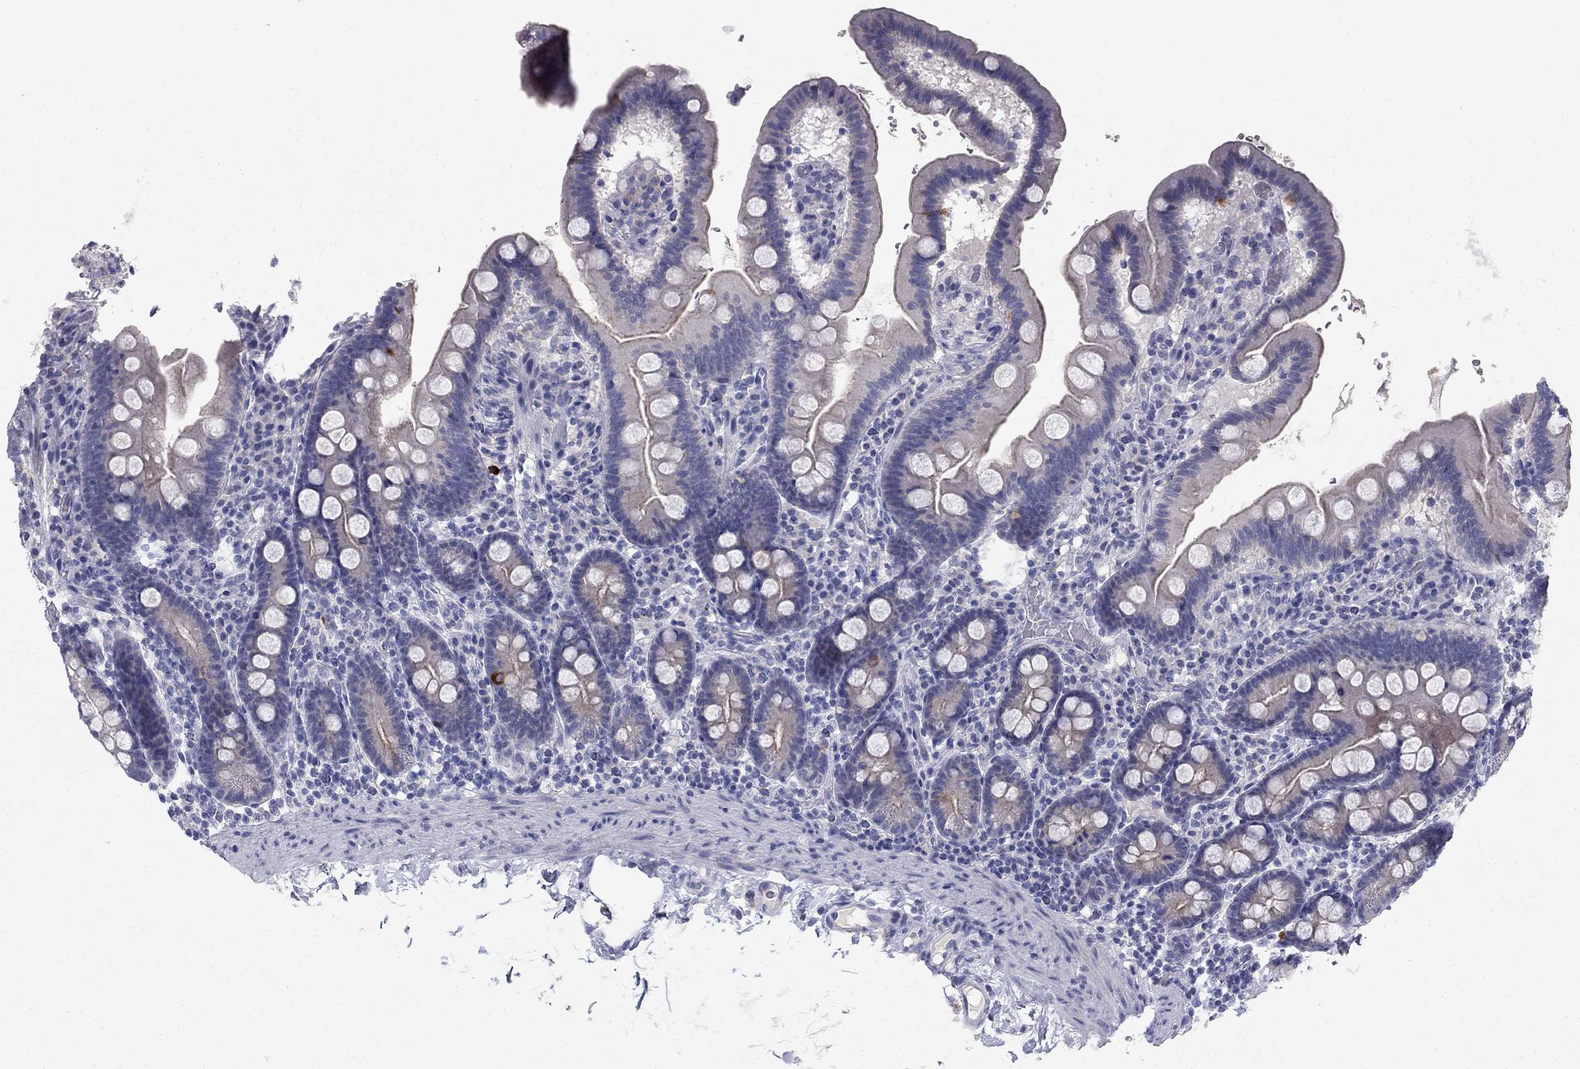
{"staining": {"intensity": "moderate", "quantity": "<25%", "location": "cytoplasmic/membranous"}, "tissue": "duodenum", "cell_type": "Glandular cells", "image_type": "normal", "snomed": [{"axis": "morphology", "description": "Normal tissue, NOS"}, {"axis": "topography", "description": "Duodenum"}], "caption": "Protein expression analysis of unremarkable human duodenum reveals moderate cytoplasmic/membranous positivity in about <25% of glandular cells. (IHC, brightfield microscopy, high magnification).", "gene": "CNTNAP4", "patient": {"sex": "male", "age": 59}}